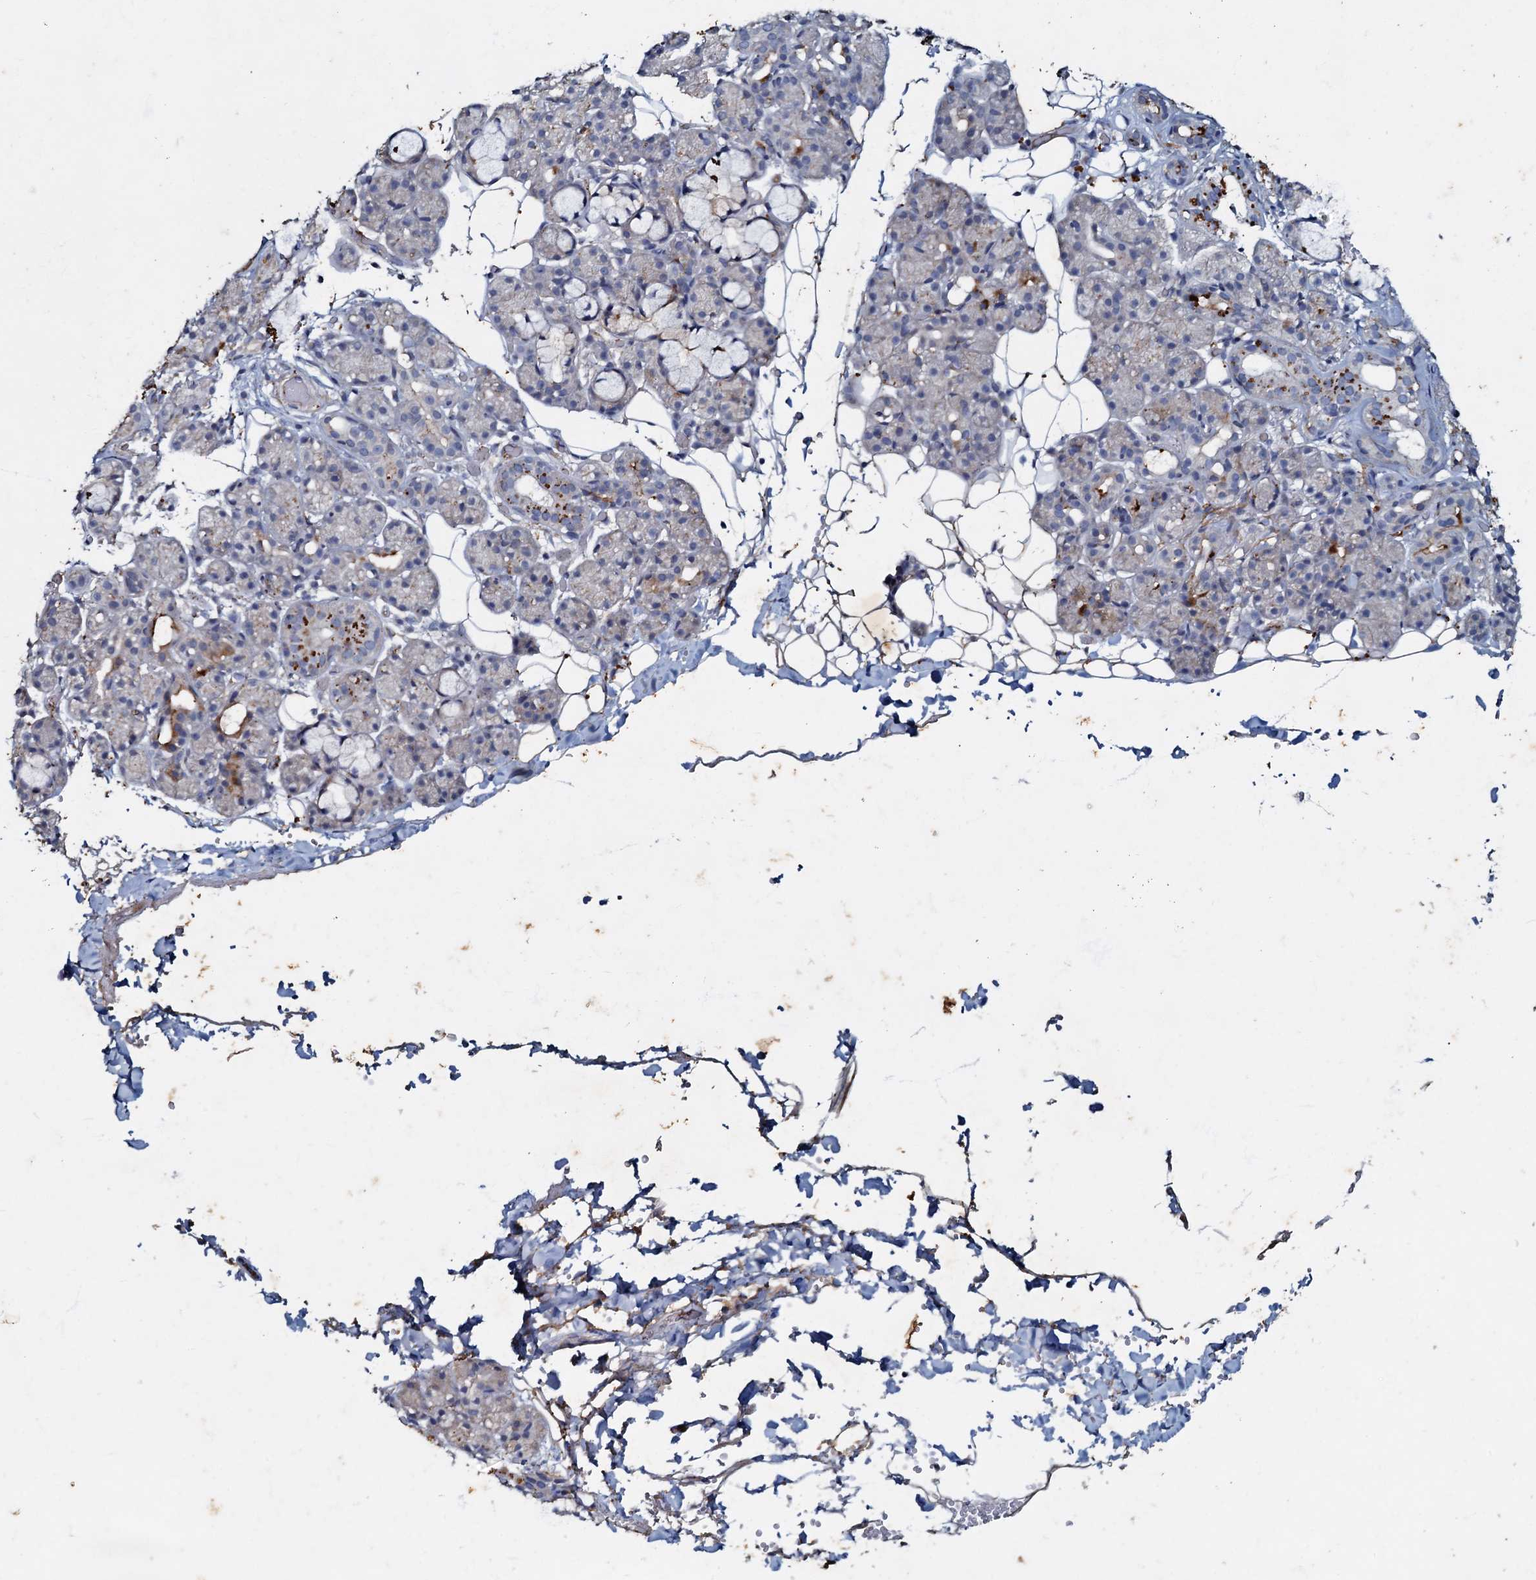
{"staining": {"intensity": "moderate", "quantity": "<25%", "location": "cytoplasmic/membranous"}, "tissue": "salivary gland", "cell_type": "Glandular cells", "image_type": "normal", "snomed": [{"axis": "morphology", "description": "Normal tissue, NOS"}, {"axis": "topography", "description": "Salivary gland"}], "caption": "Immunohistochemical staining of normal human salivary gland reveals moderate cytoplasmic/membranous protein positivity in approximately <25% of glandular cells. Nuclei are stained in blue.", "gene": "MANSC4", "patient": {"sex": "male", "age": 63}}